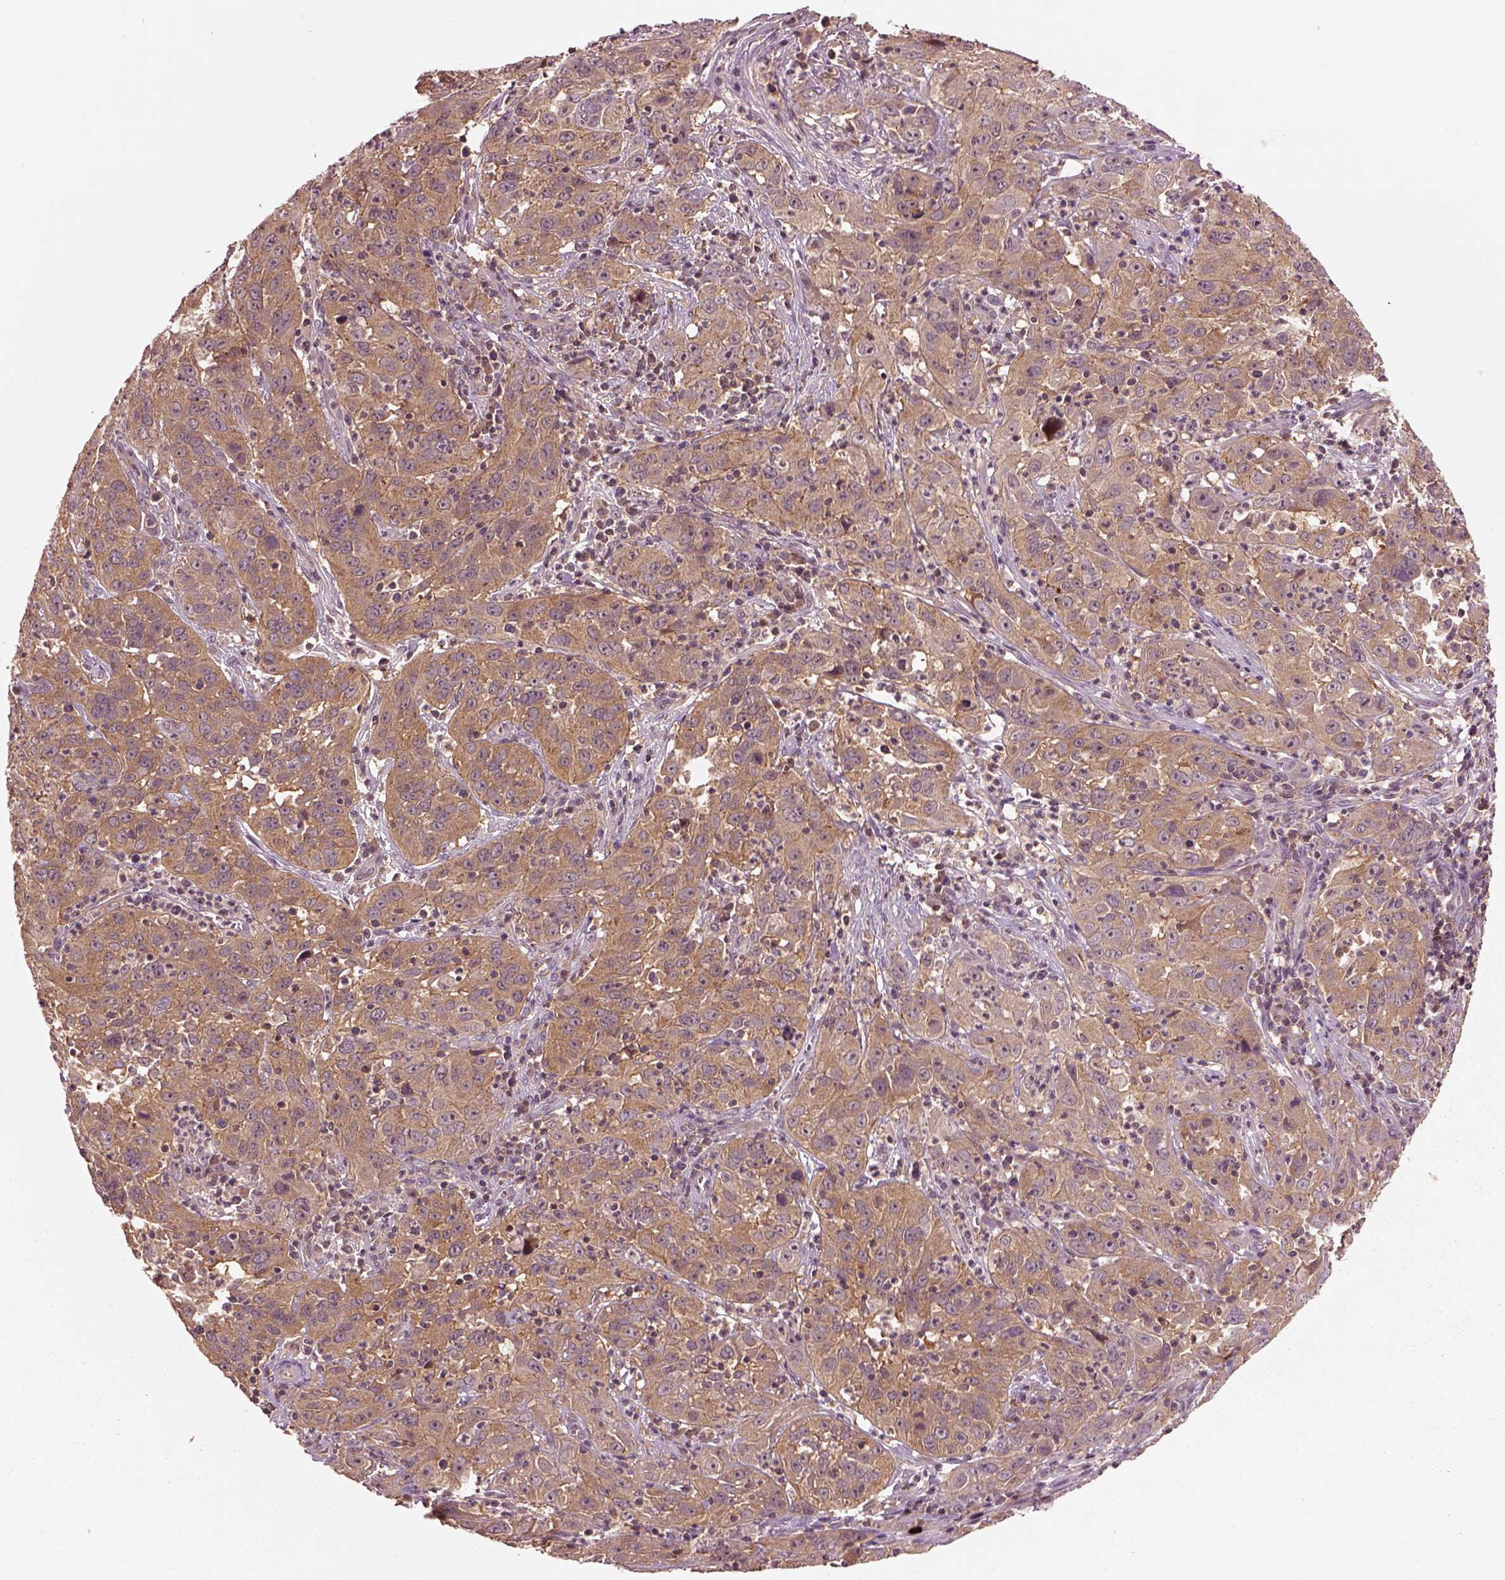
{"staining": {"intensity": "moderate", "quantity": ">75%", "location": "cytoplasmic/membranous"}, "tissue": "cervical cancer", "cell_type": "Tumor cells", "image_type": "cancer", "snomed": [{"axis": "morphology", "description": "Squamous cell carcinoma, NOS"}, {"axis": "topography", "description": "Cervix"}], "caption": "Immunohistochemical staining of cervical cancer (squamous cell carcinoma) demonstrates medium levels of moderate cytoplasmic/membranous expression in about >75% of tumor cells.", "gene": "MTHFS", "patient": {"sex": "female", "age": 32}}